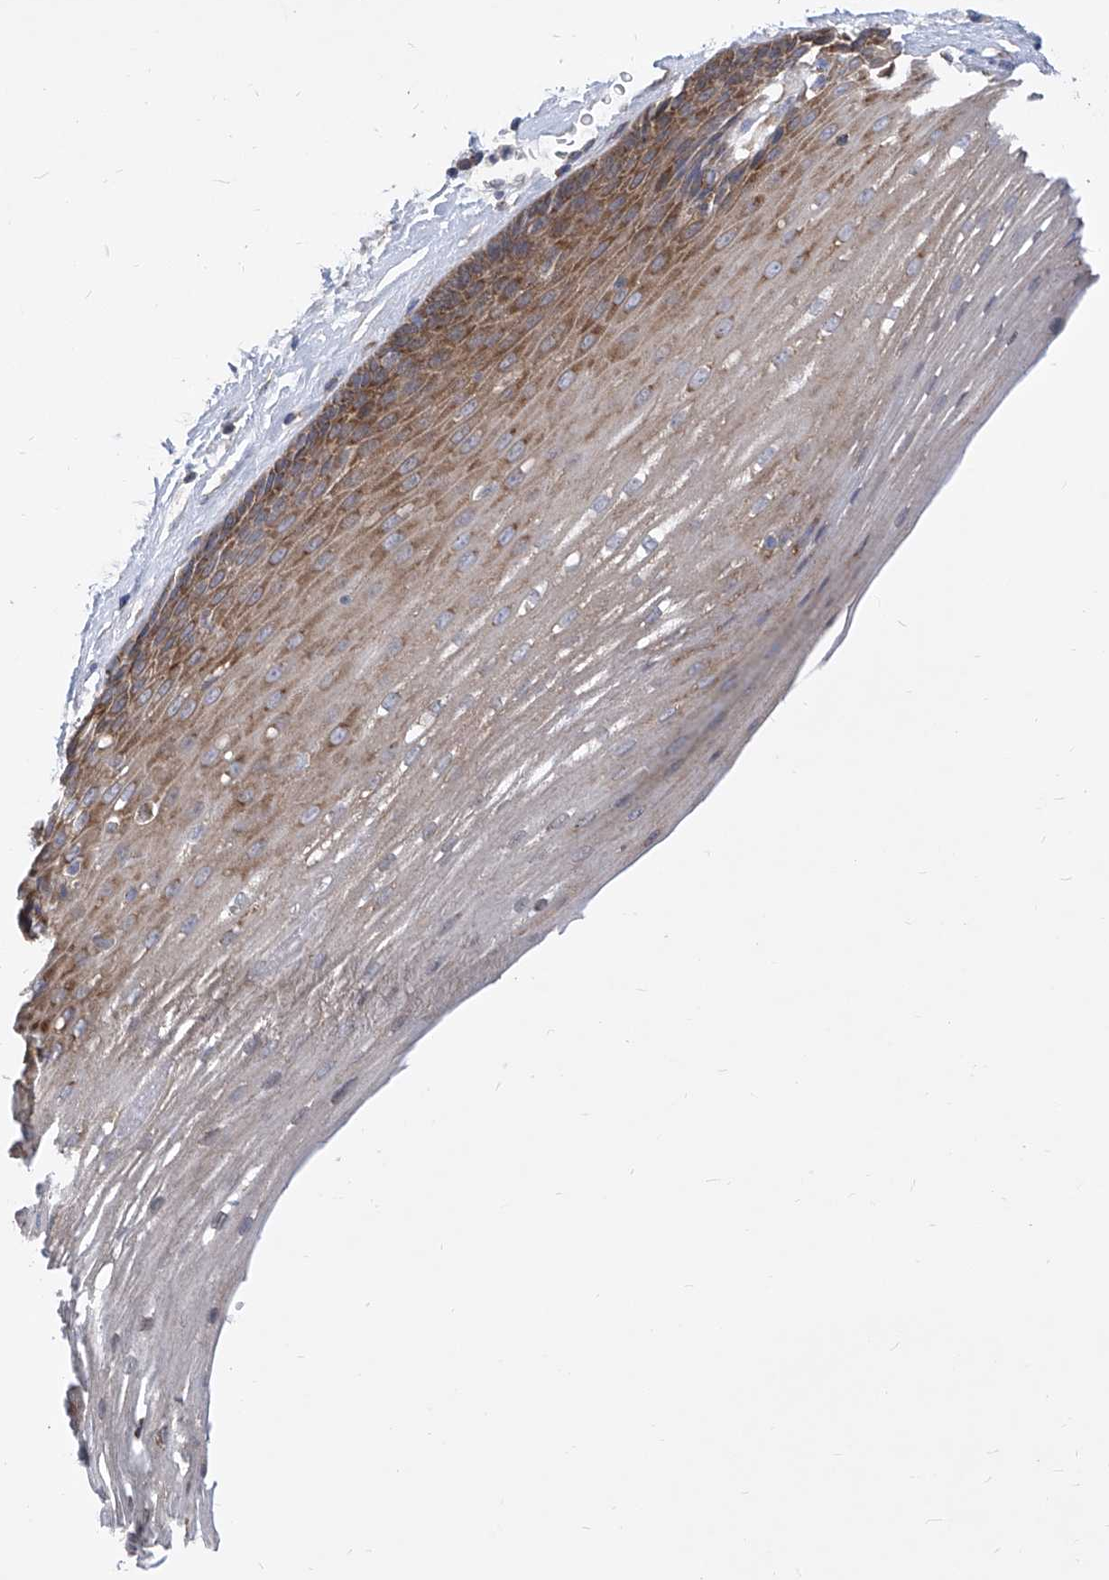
{"staining": {"intensity": "moderate", "quantity": "25%-75%", "location": "cytoplasmic/membranous"}, "tissue": "esophagus", "cell_type": "Squamous epithelial cells", "image_type": "normal", "snomed": [{"axis": "morphology", "description": "Normal tissue, NOS"}, {"axis": "topography", "description": "Esophagus"}], "caption": "Esophagus stained with DAB immunohistochemistry shows medium levels of moderate cytoplasmic/membranous staining in approximately 25%-75% of squamous epithelial cells.", "gene": "EIF3M", "patient": {"sex": "male", "age": 62}}